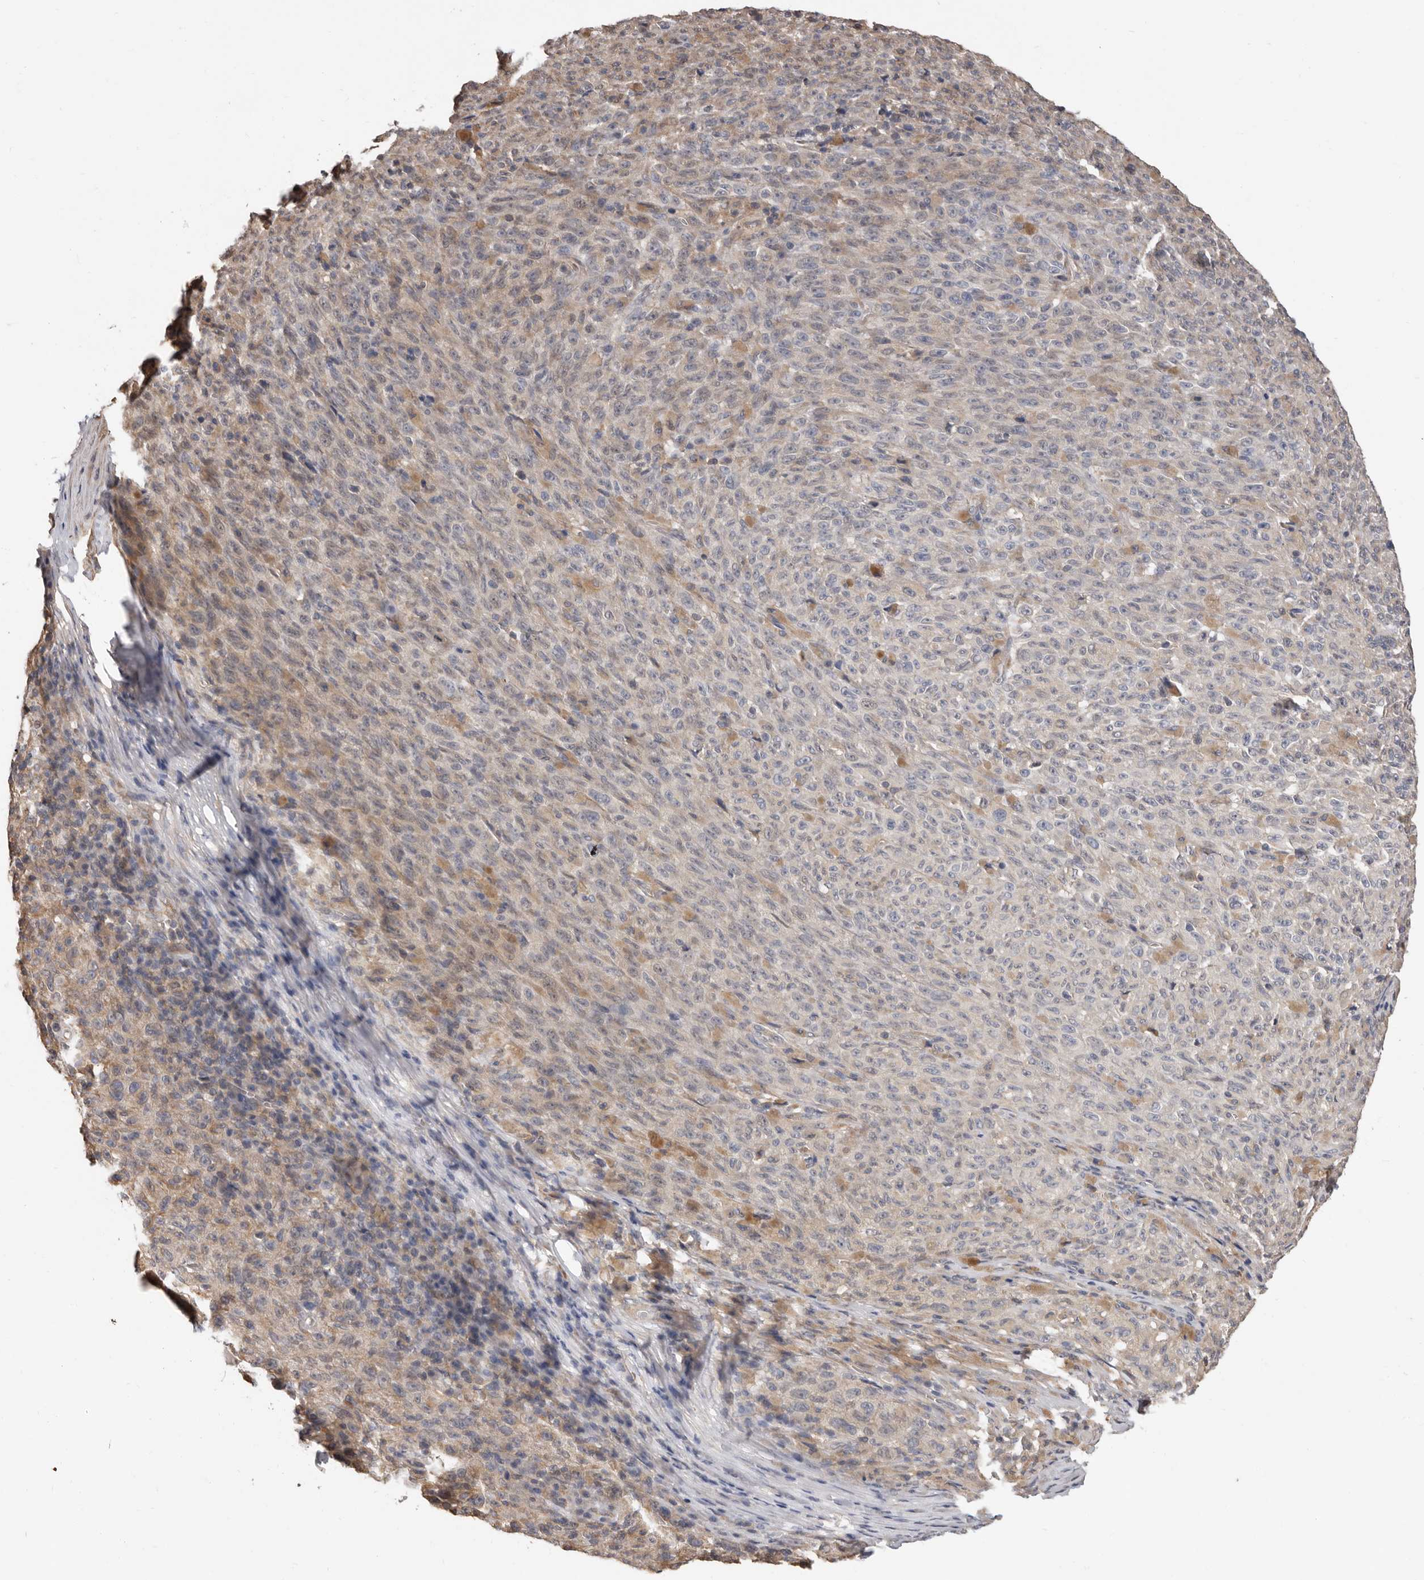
{"staining": {"intensity": "weak", "quantity": "<25%", "location": "cytoplasmic/membranous"}, "tissue": "melanoma", "cell_type": "Tumor cells", "image_type": "cancer", "snomed": [{"axis": "morphology", "description": "Malignant melanoma, NOS"}, {"axis": "topography", "description": "Skin"}], "caption": "Malignant melanoma was stained to show a protein in brown. There is no significant expression in tumor cells.", "gene": "MRPL18", "patient": {"sex": "female", "age": 82}}